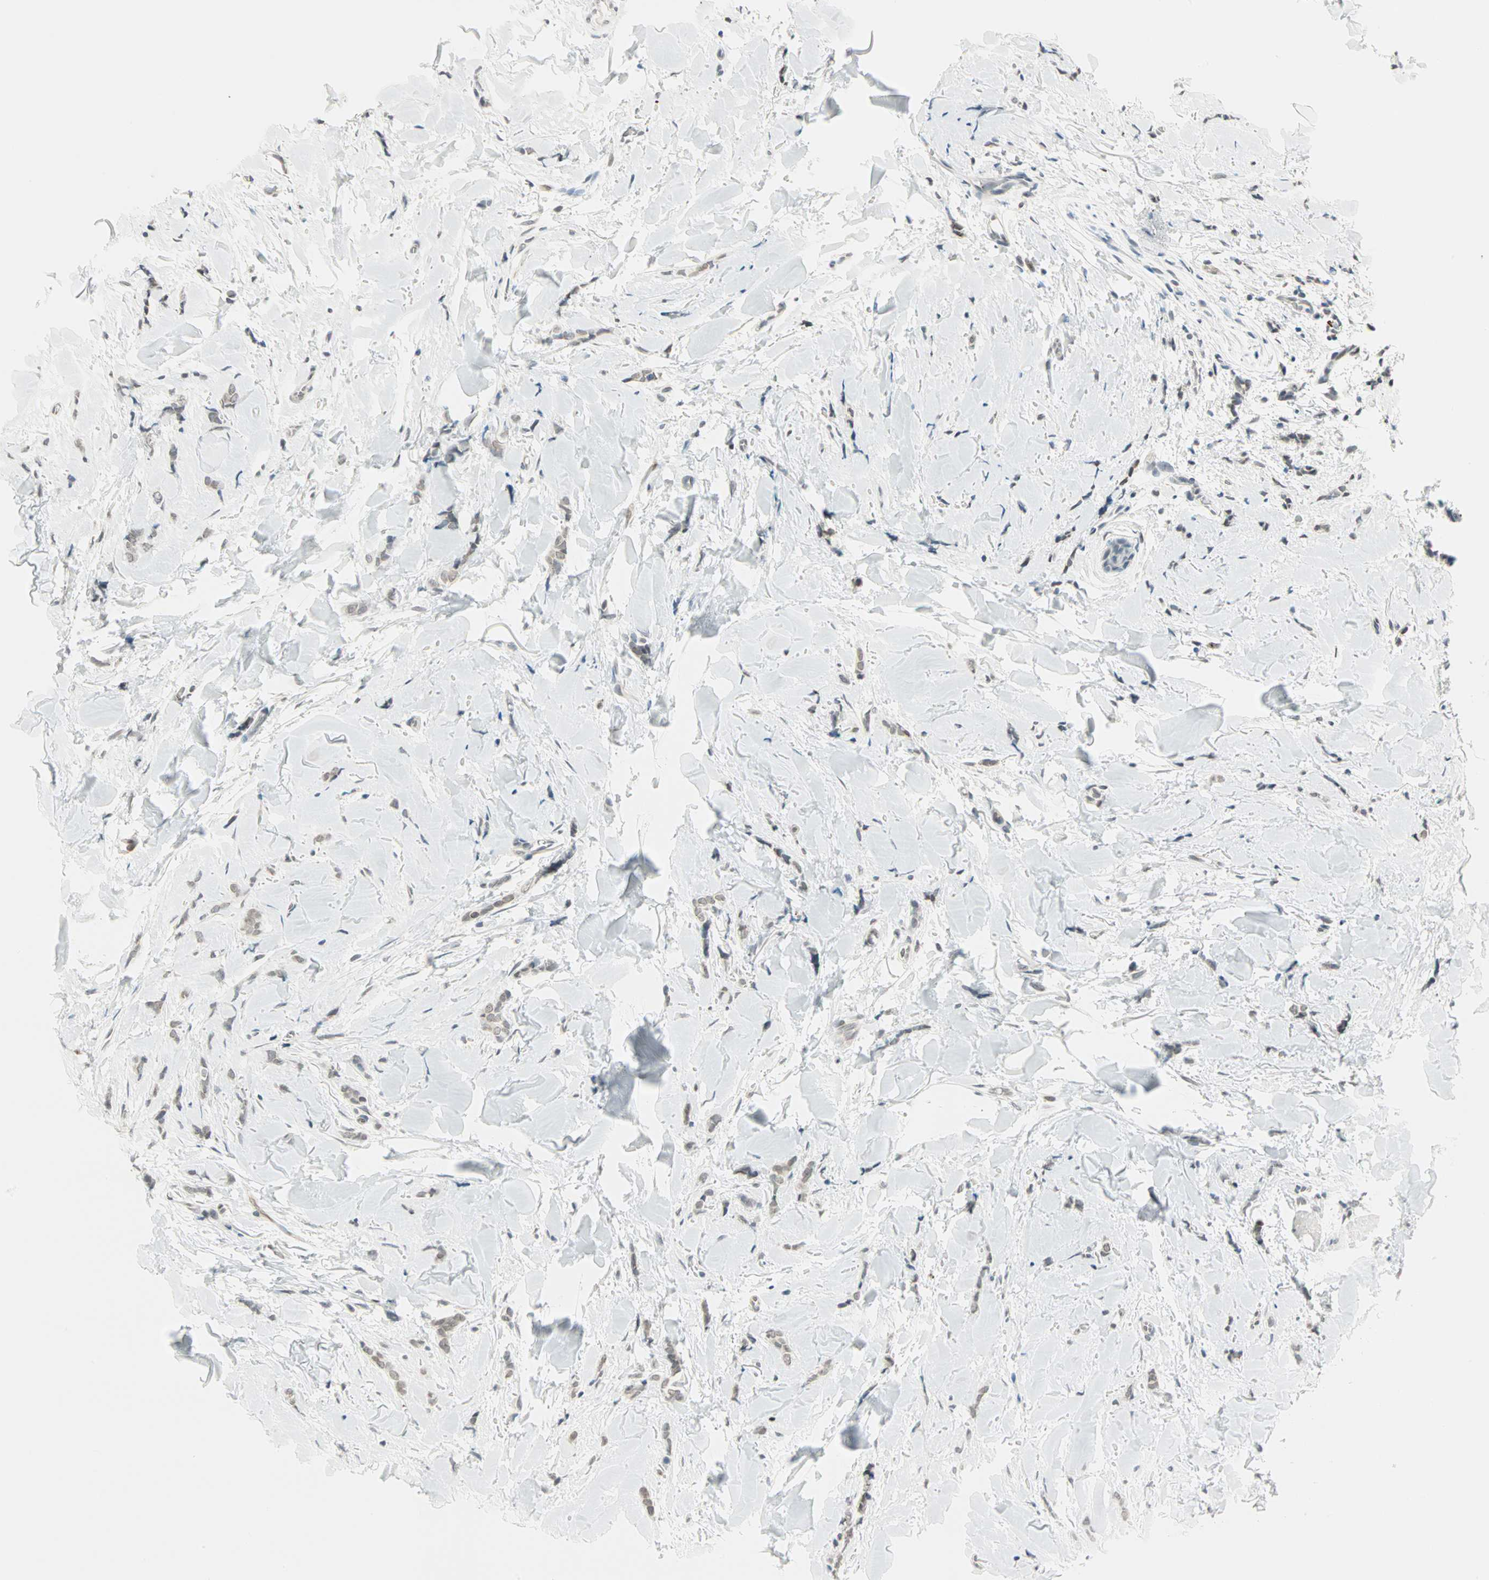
{"staining": {"intensity": "weak", "quantity": "25%-75%", "location": "nuclear"}, "tissue": "breast cancer", "cell_type": "Tumor cells", "image_type": "cancer", "snomed": [{"axis": "morphology", "description": "Lobular carcinoma"}, {"axis": "topography", "description": "Skin"}, {"axis": "topography", "description": "Breast"}], "caption": "Breast cancer (lobular carcinoma) stained for a protein (brown) displays weak nuclear positive staining in about 25%-75% of tumor cells.", "gene": "BCAN", "patient": {"sex": "female", "age": 46}}